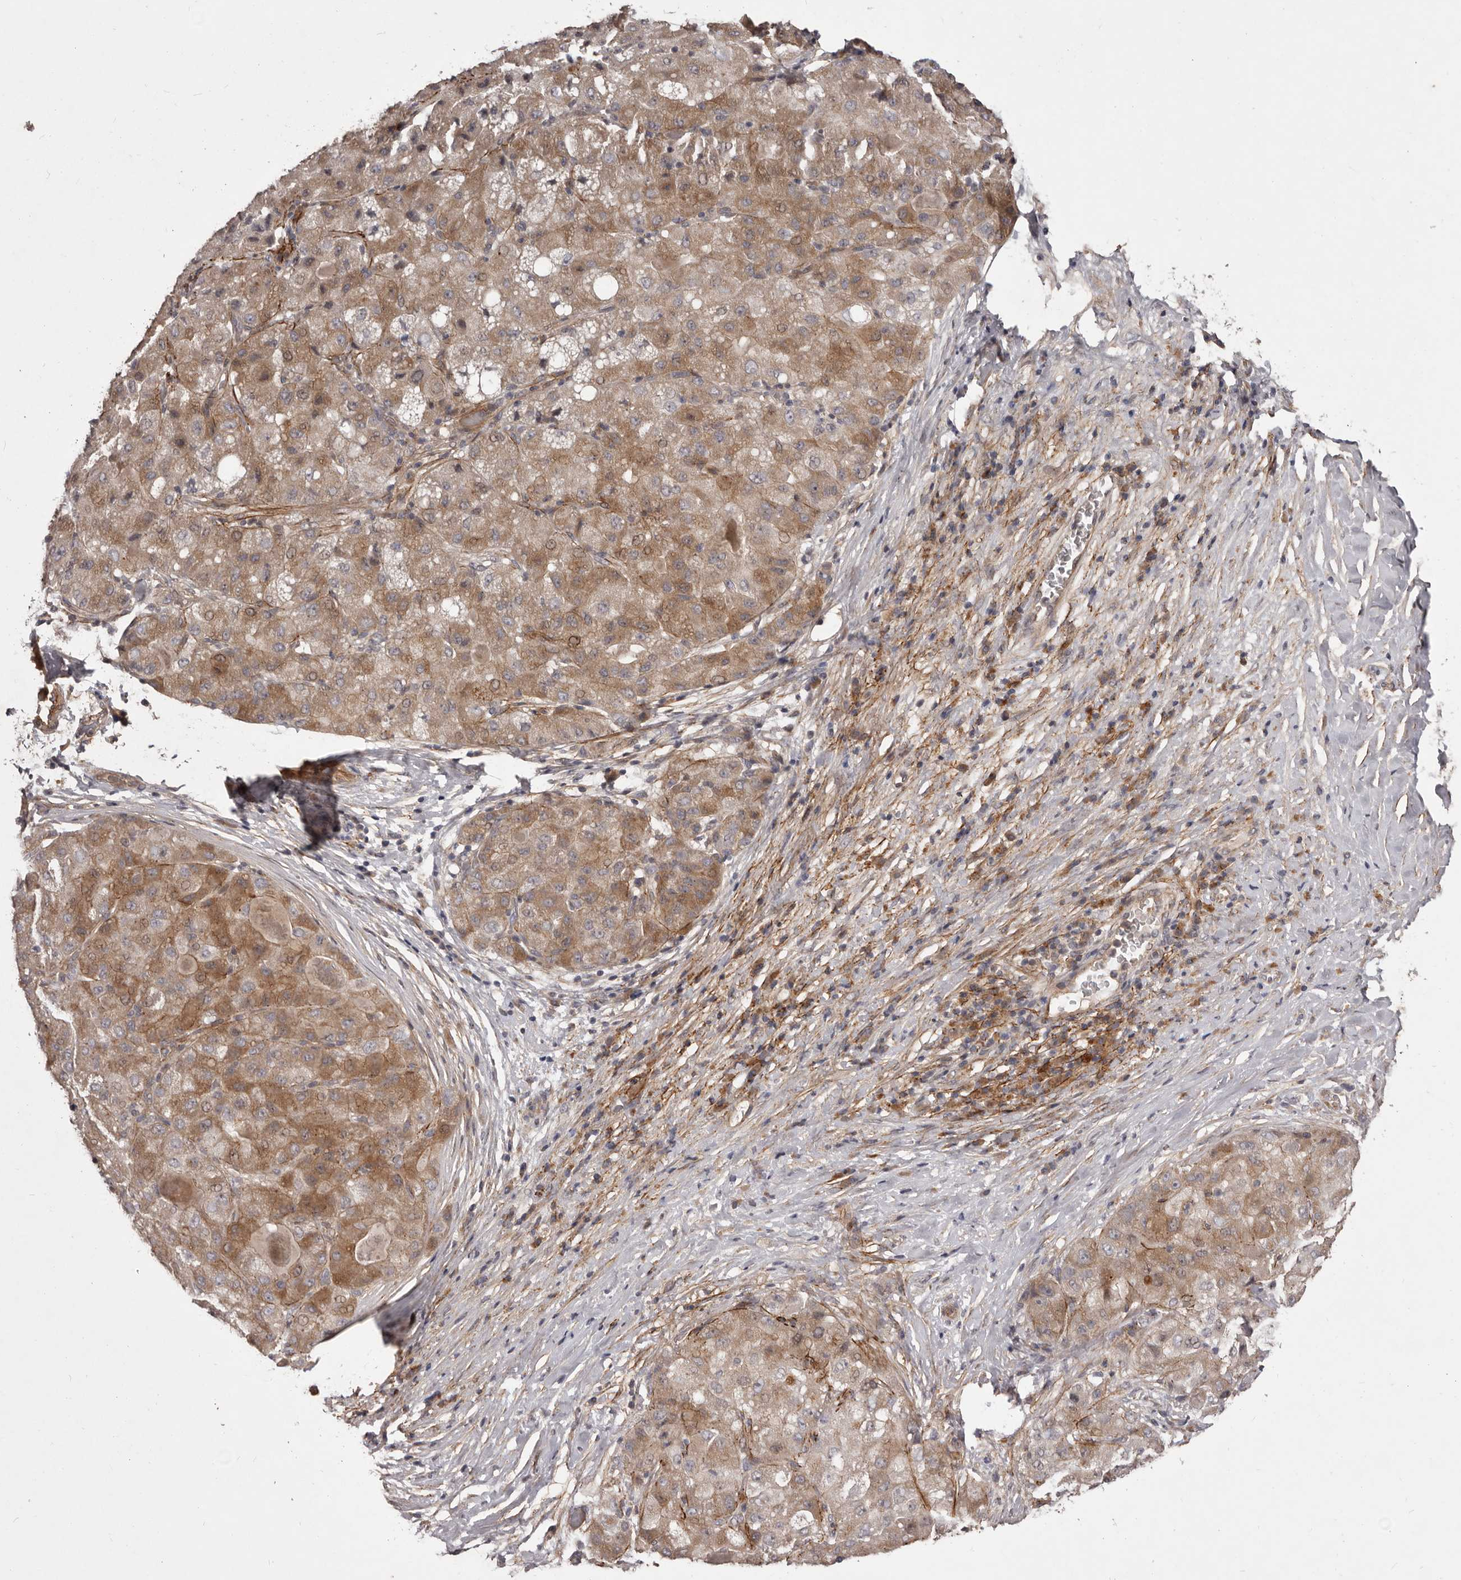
{"staining": {"intensity": "moderate", "quantity": ">75%", "location": "cytoplasmic/membranous"}, "tissue": "liver cancer", "cell_type": "Tumor cells", "image_type": "cancer", "snomed": [{"axis": "morphology", "description": "Carcinoma, Hepatocellular, NOS"}, {"axis": "topography", "description": "Liver"}], "caption": "Approximately >75% of tumor cells in human liver hepatocellular carcinoma display moderate cytoplasmic/membranous protein positivity as visualized by brown immunohistochemical staining.", "gene": "HBS1L", "patient": {"sex": "male", "age": 80}}